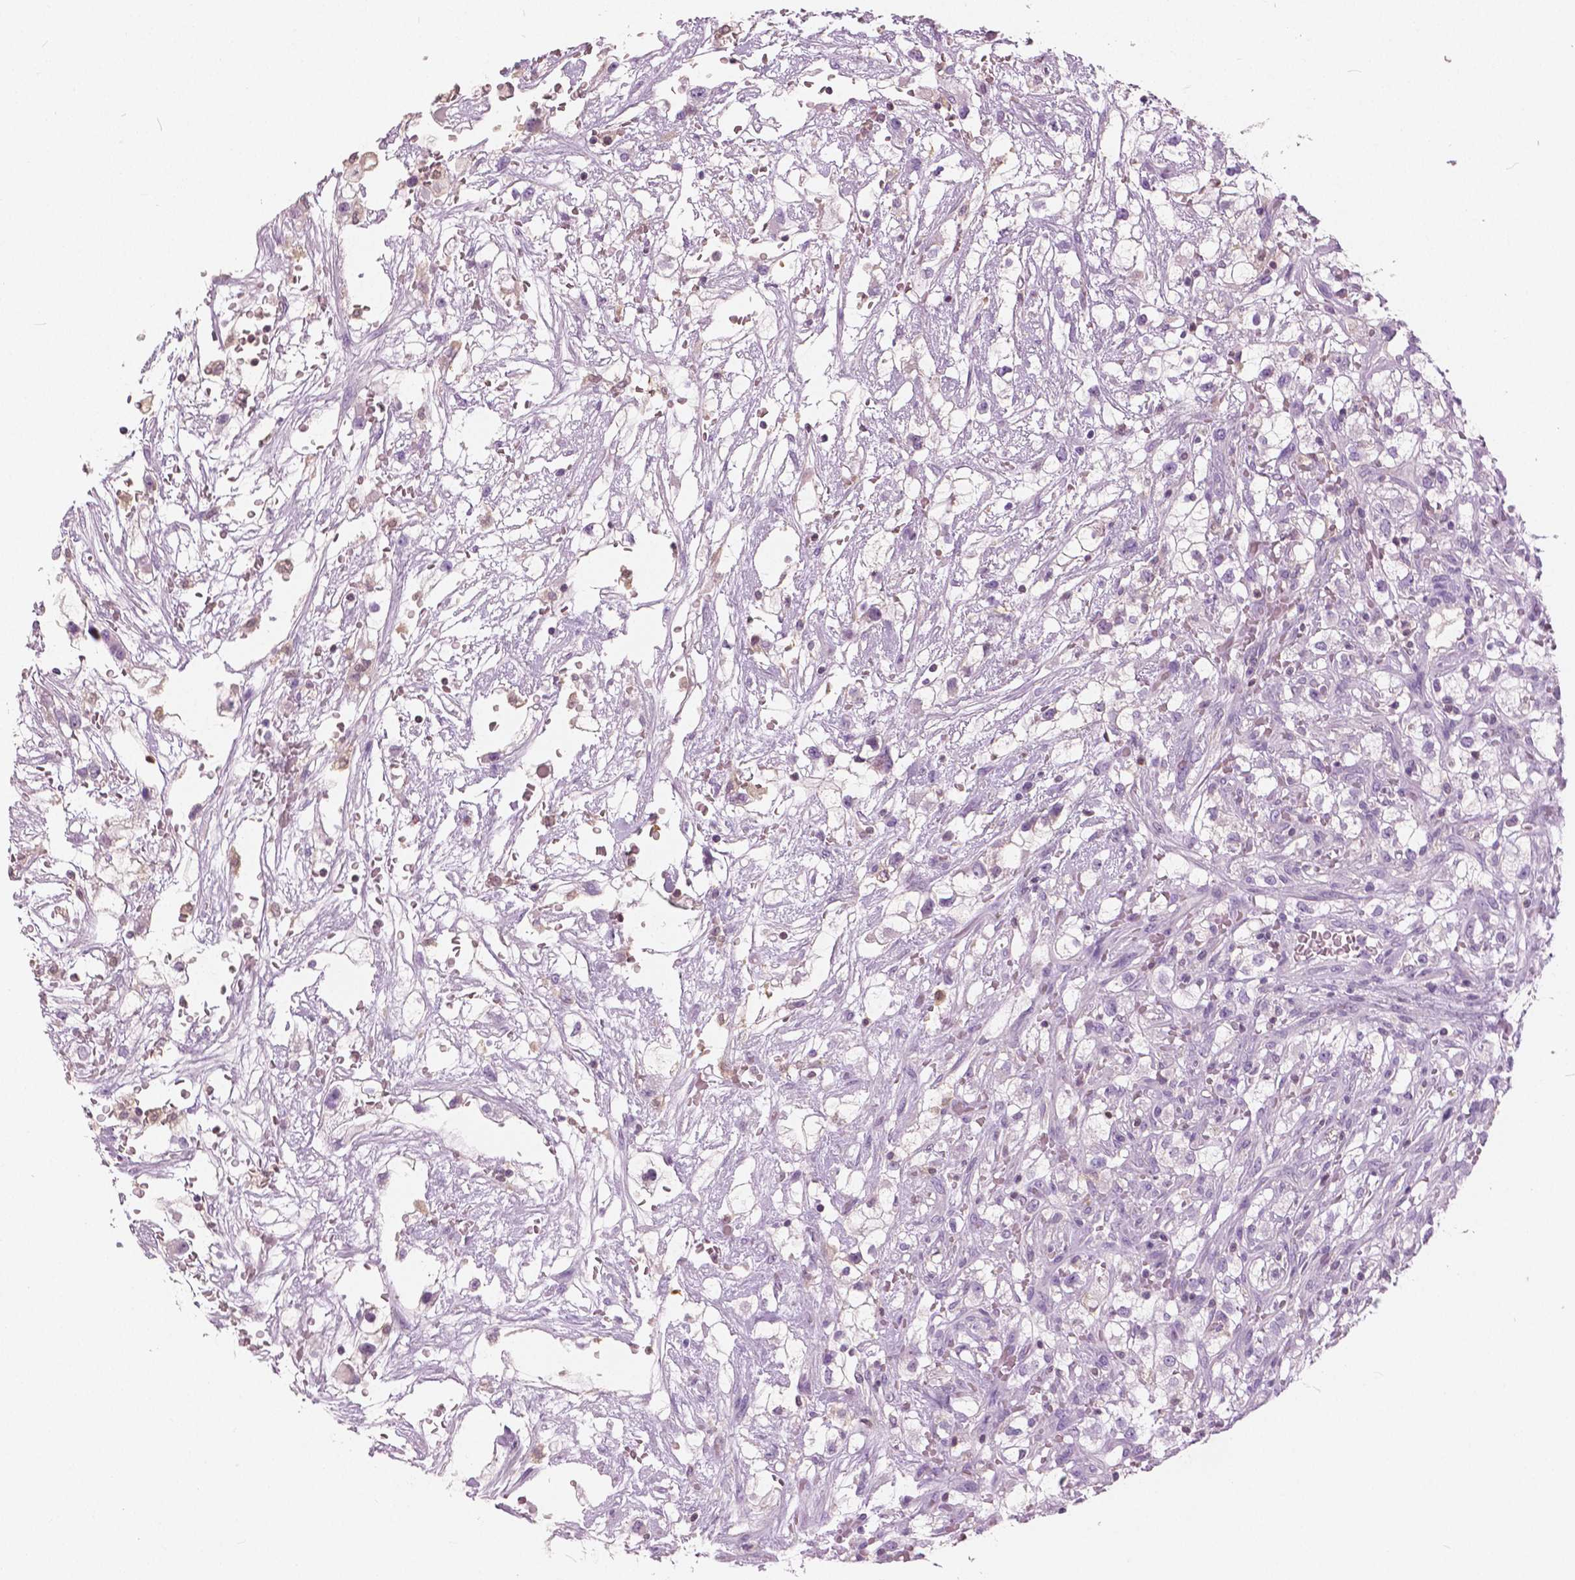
{"staining": {"intensity": "negative", "quantity": "none", "location": "none"}, "tissue": "renal cancer", "cell_type": "Tumor cells", "image_type": "cancer", "snomed": [{"axis": "morphology", "description": "Adenocarcinoma, NOS"}, {"axis": "topography", "description": "Kidney"}], "caption": "This micrograph is of renal cancer stained with immunohistochemistry (IHC) to label a protein in brown with the nuclei are counter-stained blue. There is no expression in tumor cells. The staining is performed using DAB (3,3'-diaminobenzidine) brown chromogen with nuclei counter-stained in using hematoxylin.", "gene": "GALM", "patient": {"sex": "male", "age": 59}}